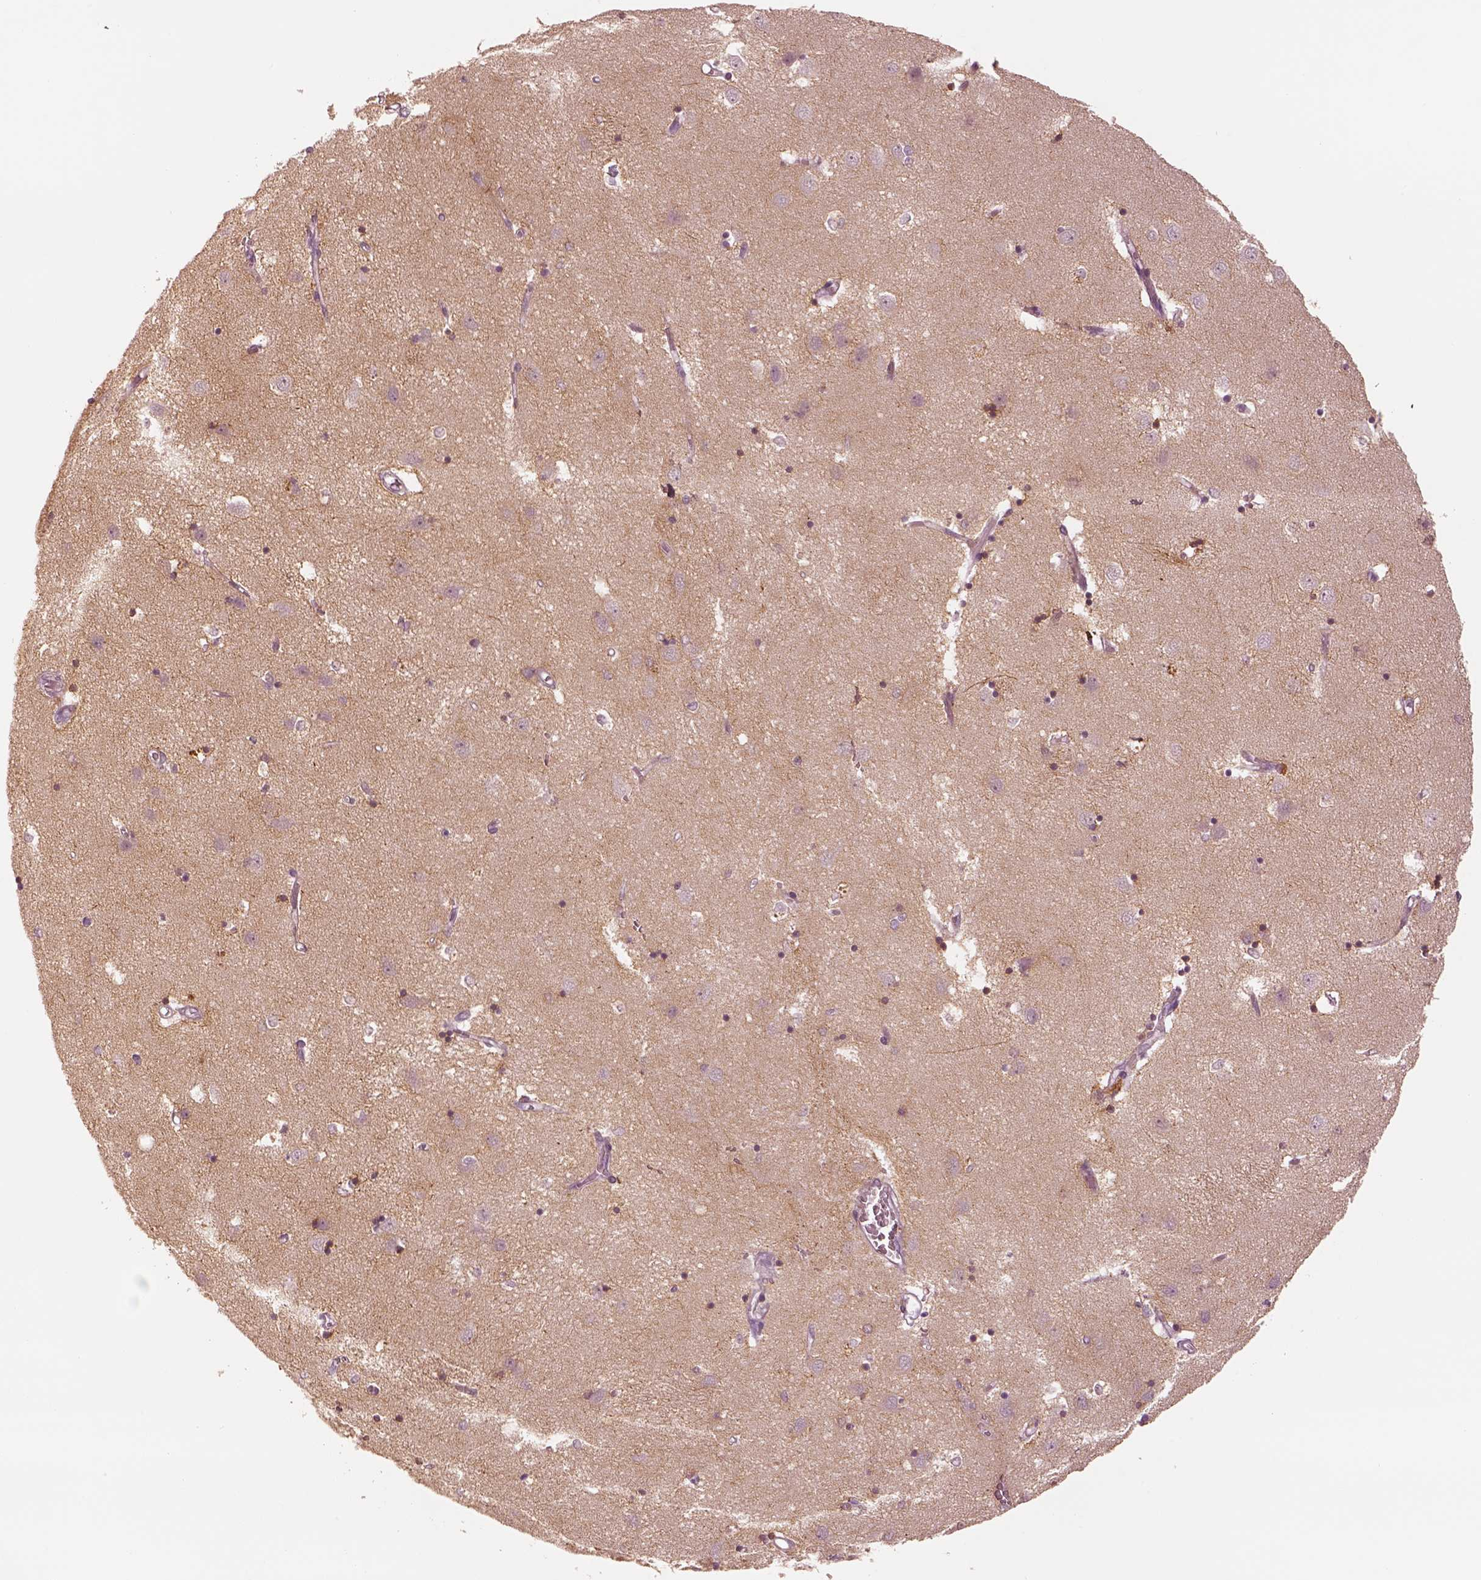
{"staining": {"intensity": "negative", "quantity": "none", "location": "none"}, "tissue": "caudate", "cell_type": "Glial cells", "image_type": "normal", "snomed": [{"axis": "morphology", "description": "Normal tissue, NOS"}, {"axis": "topography", "description": "Lateral ventricle wall"}], "caption": "High power microscopy micrograph of an IHC image of unremarkable caudate, revealing no significant positivity in glial cells. (DAB immunohistochemistry (IHC), high magnification).", "gene": "DNAAF9", "patient": {"sex": "male", "age": 54}}